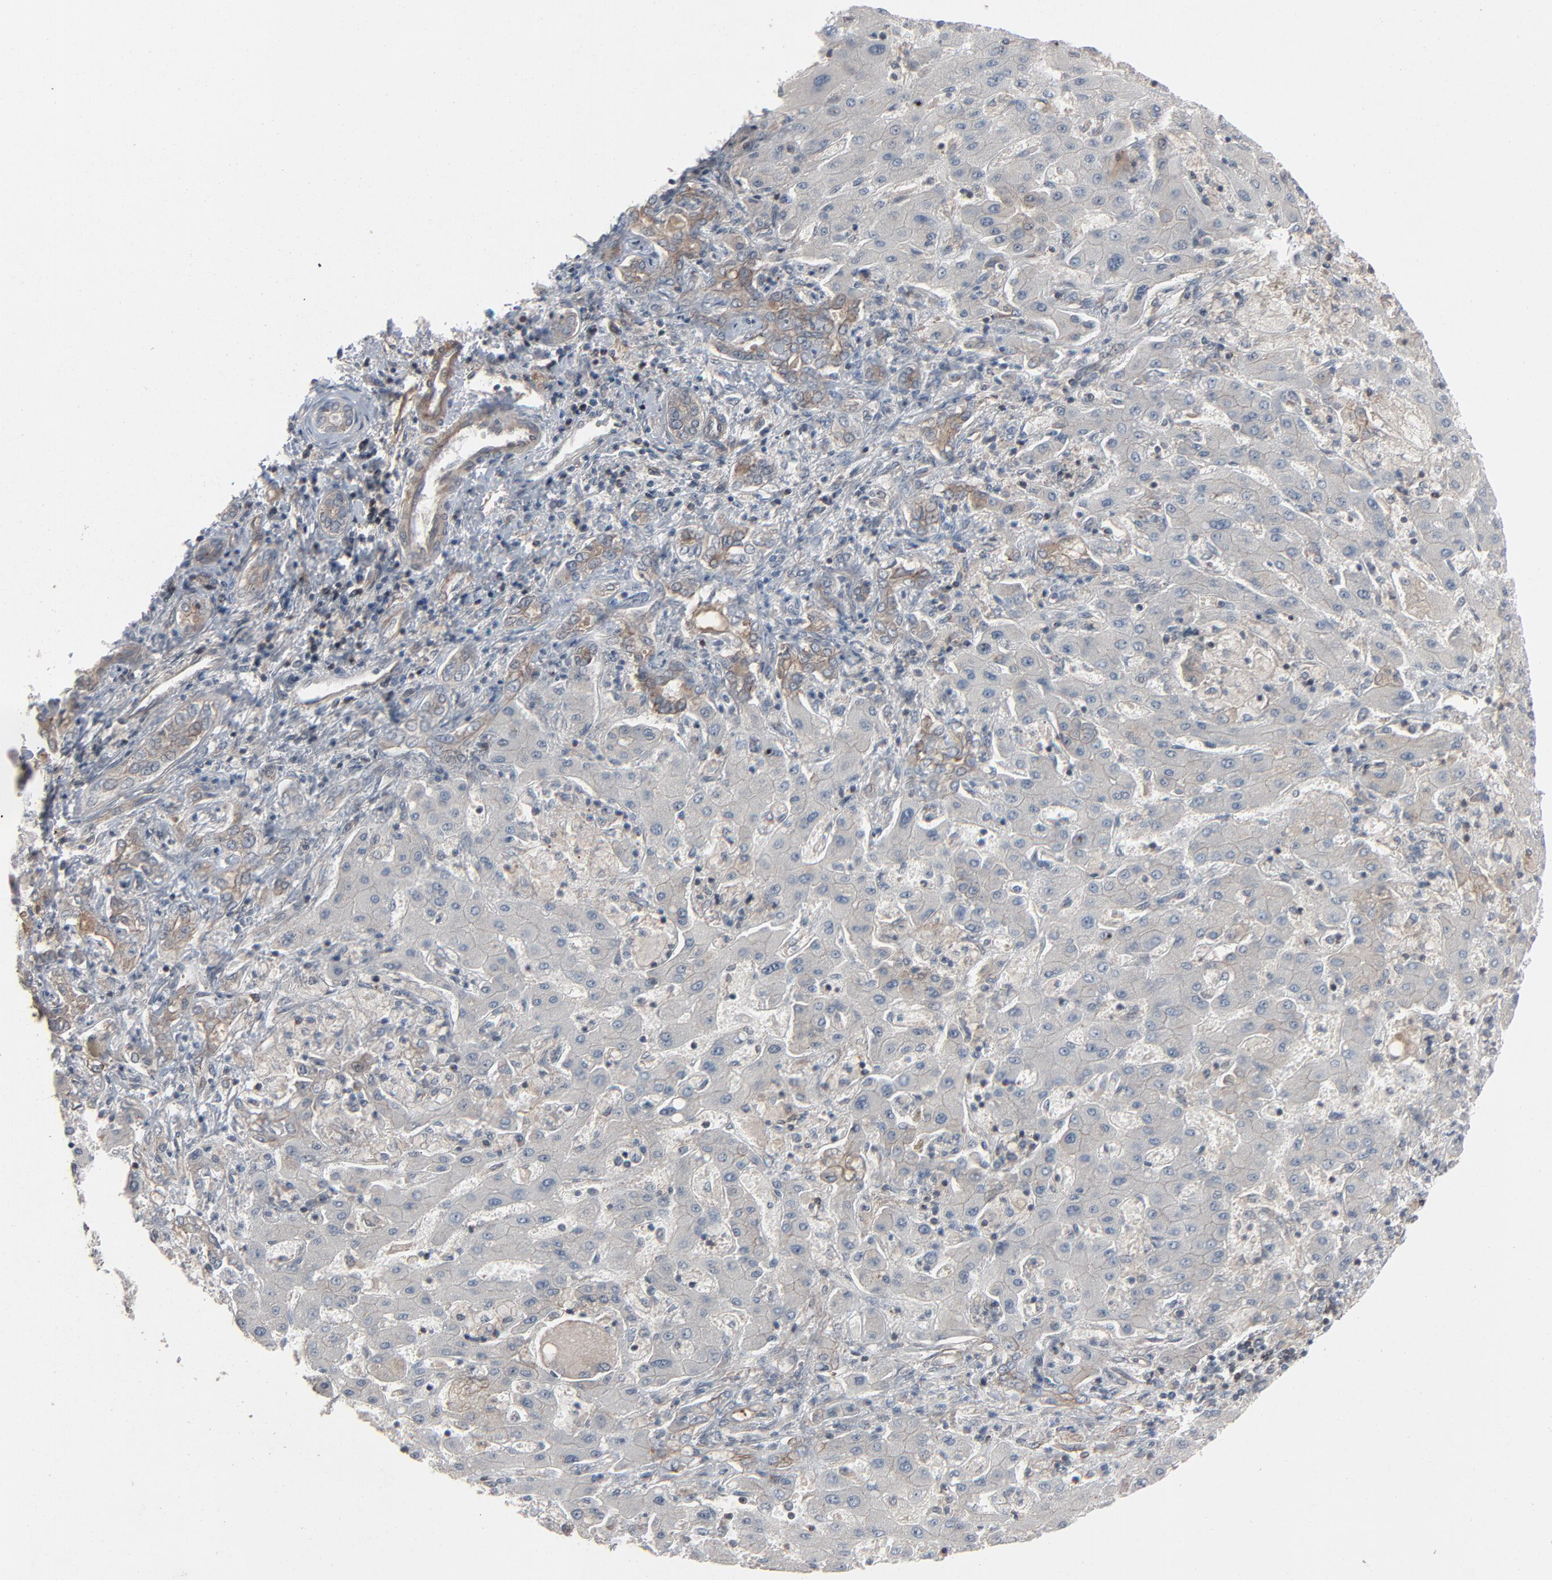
{"staining": {"intensity": "negative", "quantity": "none", "location": "none"}, "tissue": "liver cancer", "cell_type": "Tumor cells", "image_type": "cancer", "snomed": [{"axis": "morphology", "description": "Cholangiocarcinoma"}, {"axis": "topography", "description": "Liver"}], "caption": "Immunohistochemistry (IHC) histopathology image of neoplastic tissue: cholangiocarcinoma (liver) stained with DAB exhibits no significant protein staining in tumor cells.", "gene": "OPTN", "patient": {"sex": "male", "age": 50}}